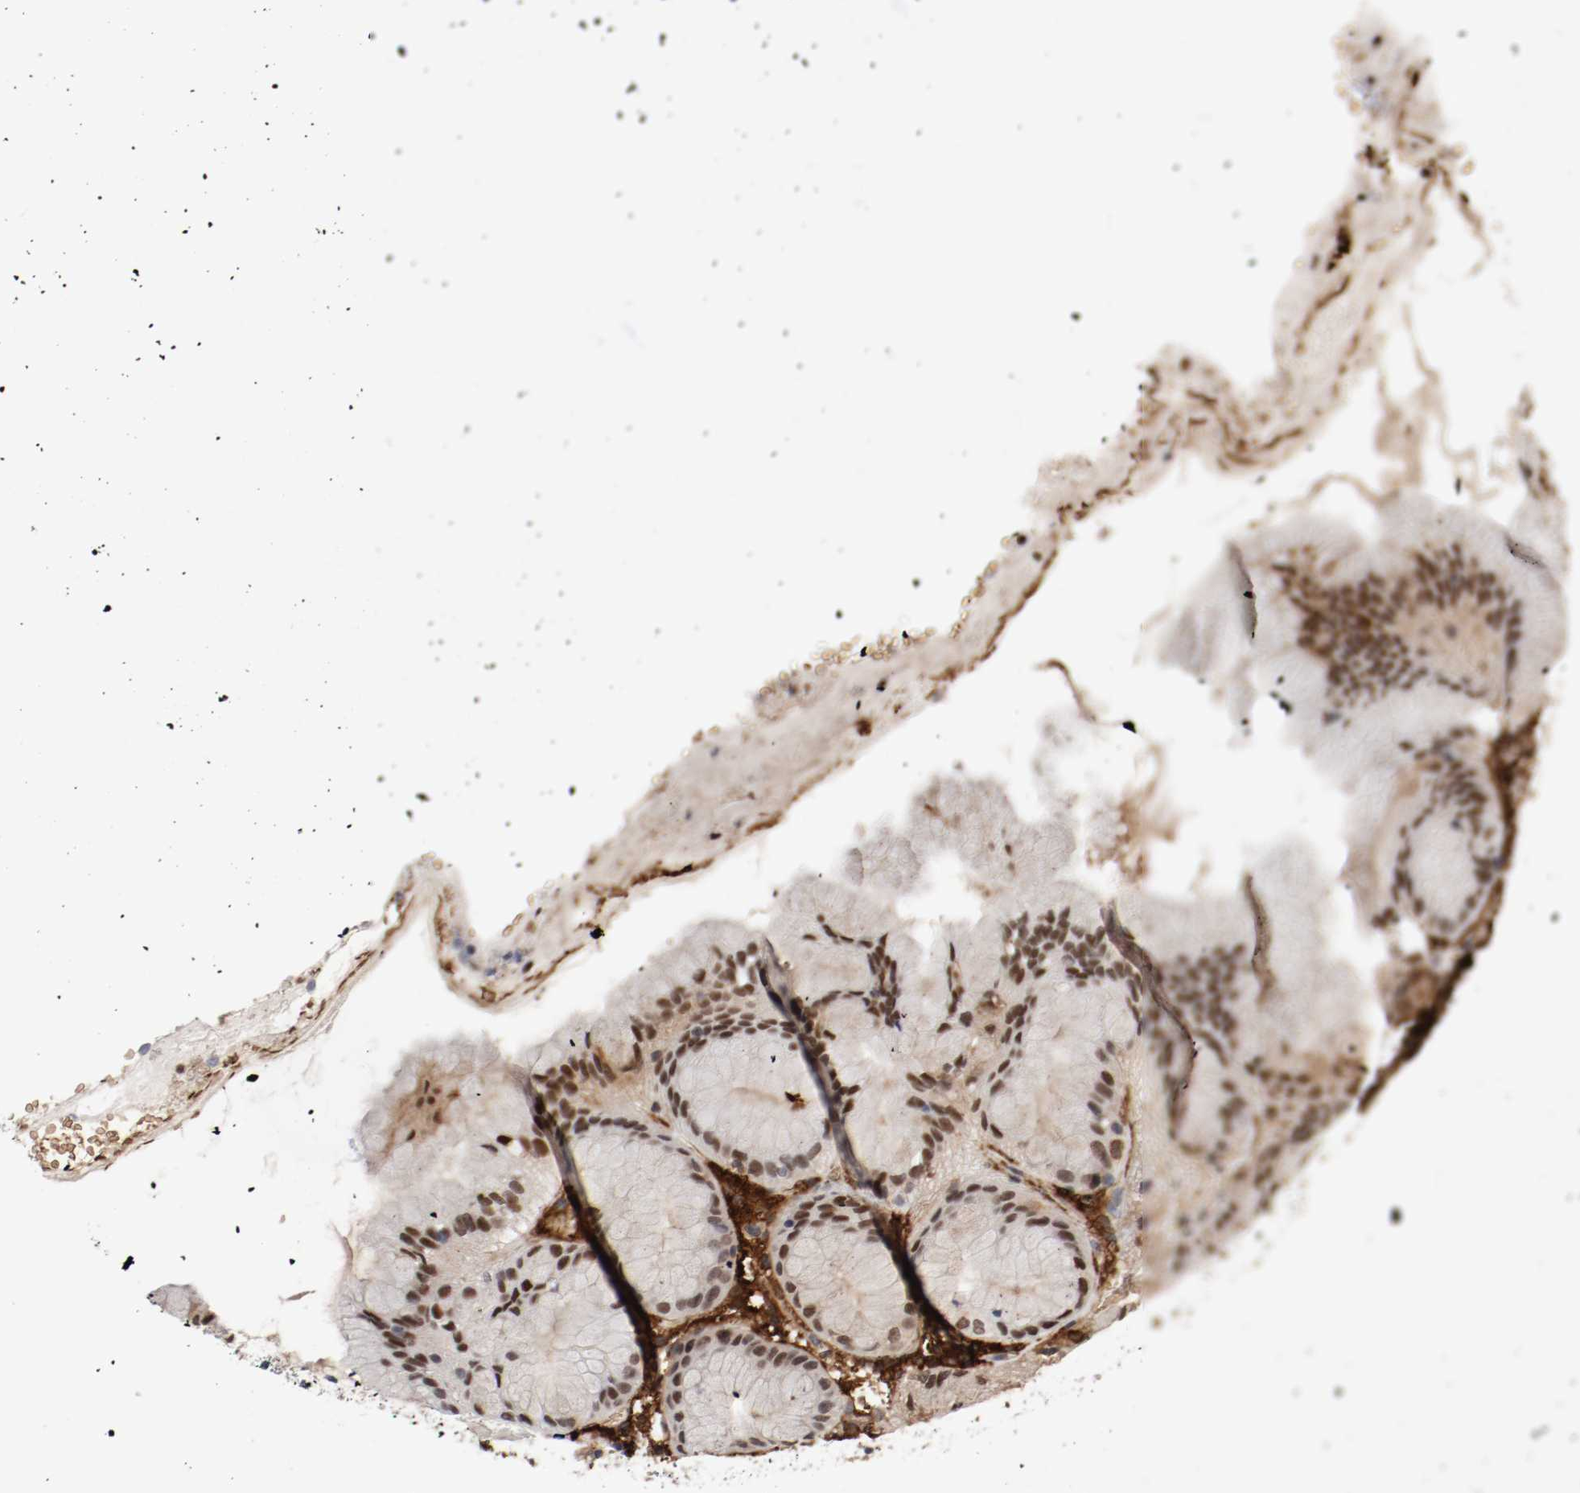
{"staining": {"intensity": "strong", "quantity": "25%-75%", "location": "cytoplasmic/membranous,nuclear"}, "tissue": "stomach", "cell_type": "Glandular cells", "image_type": "normal", "snomed": [{"axis": "morphology", "description": "Normal tissue, NOS"}, {"axis": "topography", "description": "Stomach"}, {"axis": "topography", "description": "Stomach, lower"}], "caption": "Immunohistochemical staining of benign stomach demonstrates strong cytoplasmic/membranous,nuclear protein positivity in approximately 25%-75% of glandular cells.", "gene": "JUND", "patient": {"sex": "female", "age": 75}}